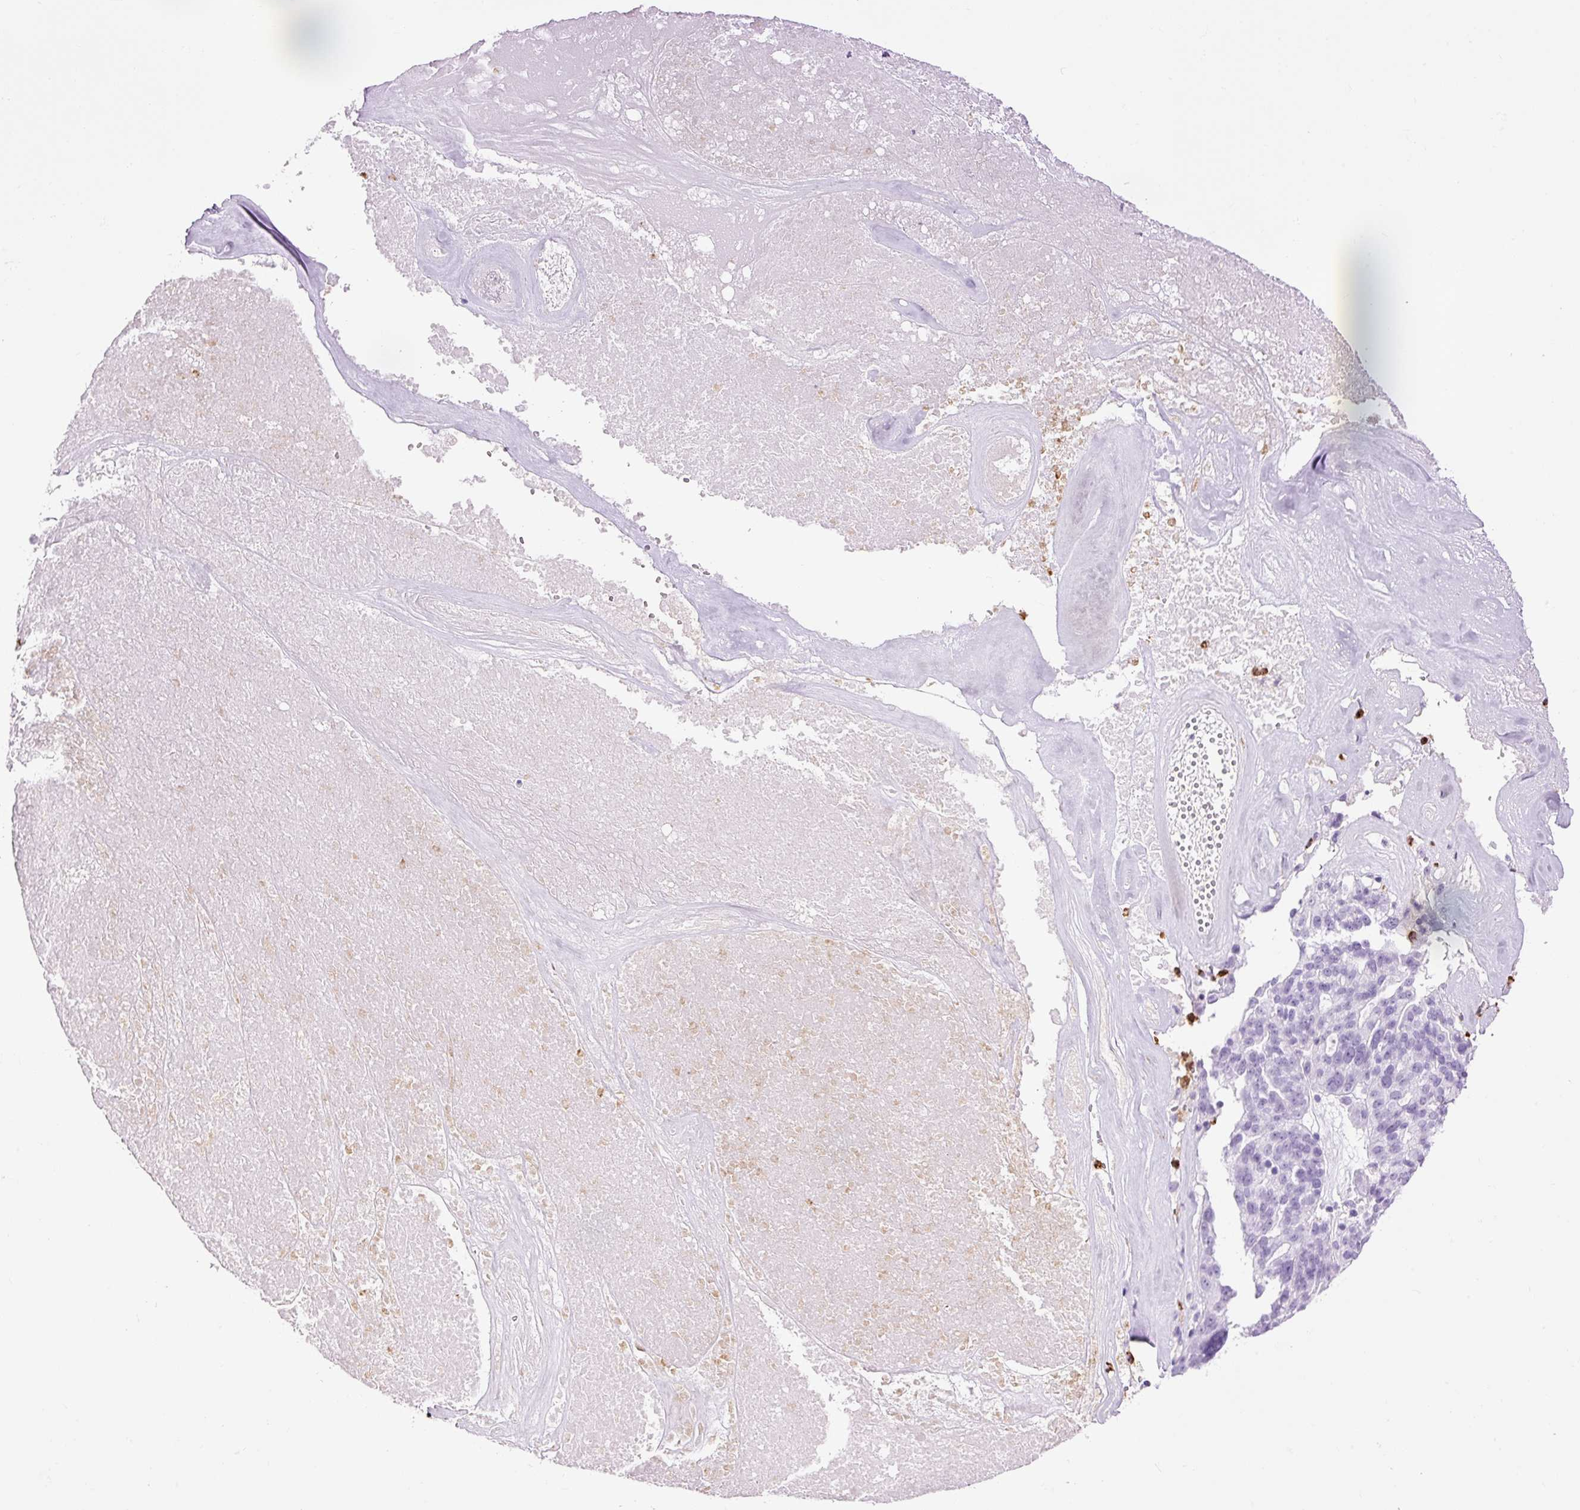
{"staining": {"intensity": "negative", "quantity": "none", "location": "none"}, "tissue": "ovarian cancer", "cell_type": "Tumor cells", "image_type": "cancer", "snomed": [{"axis": "morphology", "description": "Cystadenocarcinoma, serous, NOS"}, {"axis": "topography", "description": "Ovary"}], "caption": "This is a image of immunohistochemistry staining of ovarian cancer (serous cystadenocarcinoma), which shows no expression in tumor cells.", "gene": "LYZ", "patient": {"sex": "female", "age": 59}}